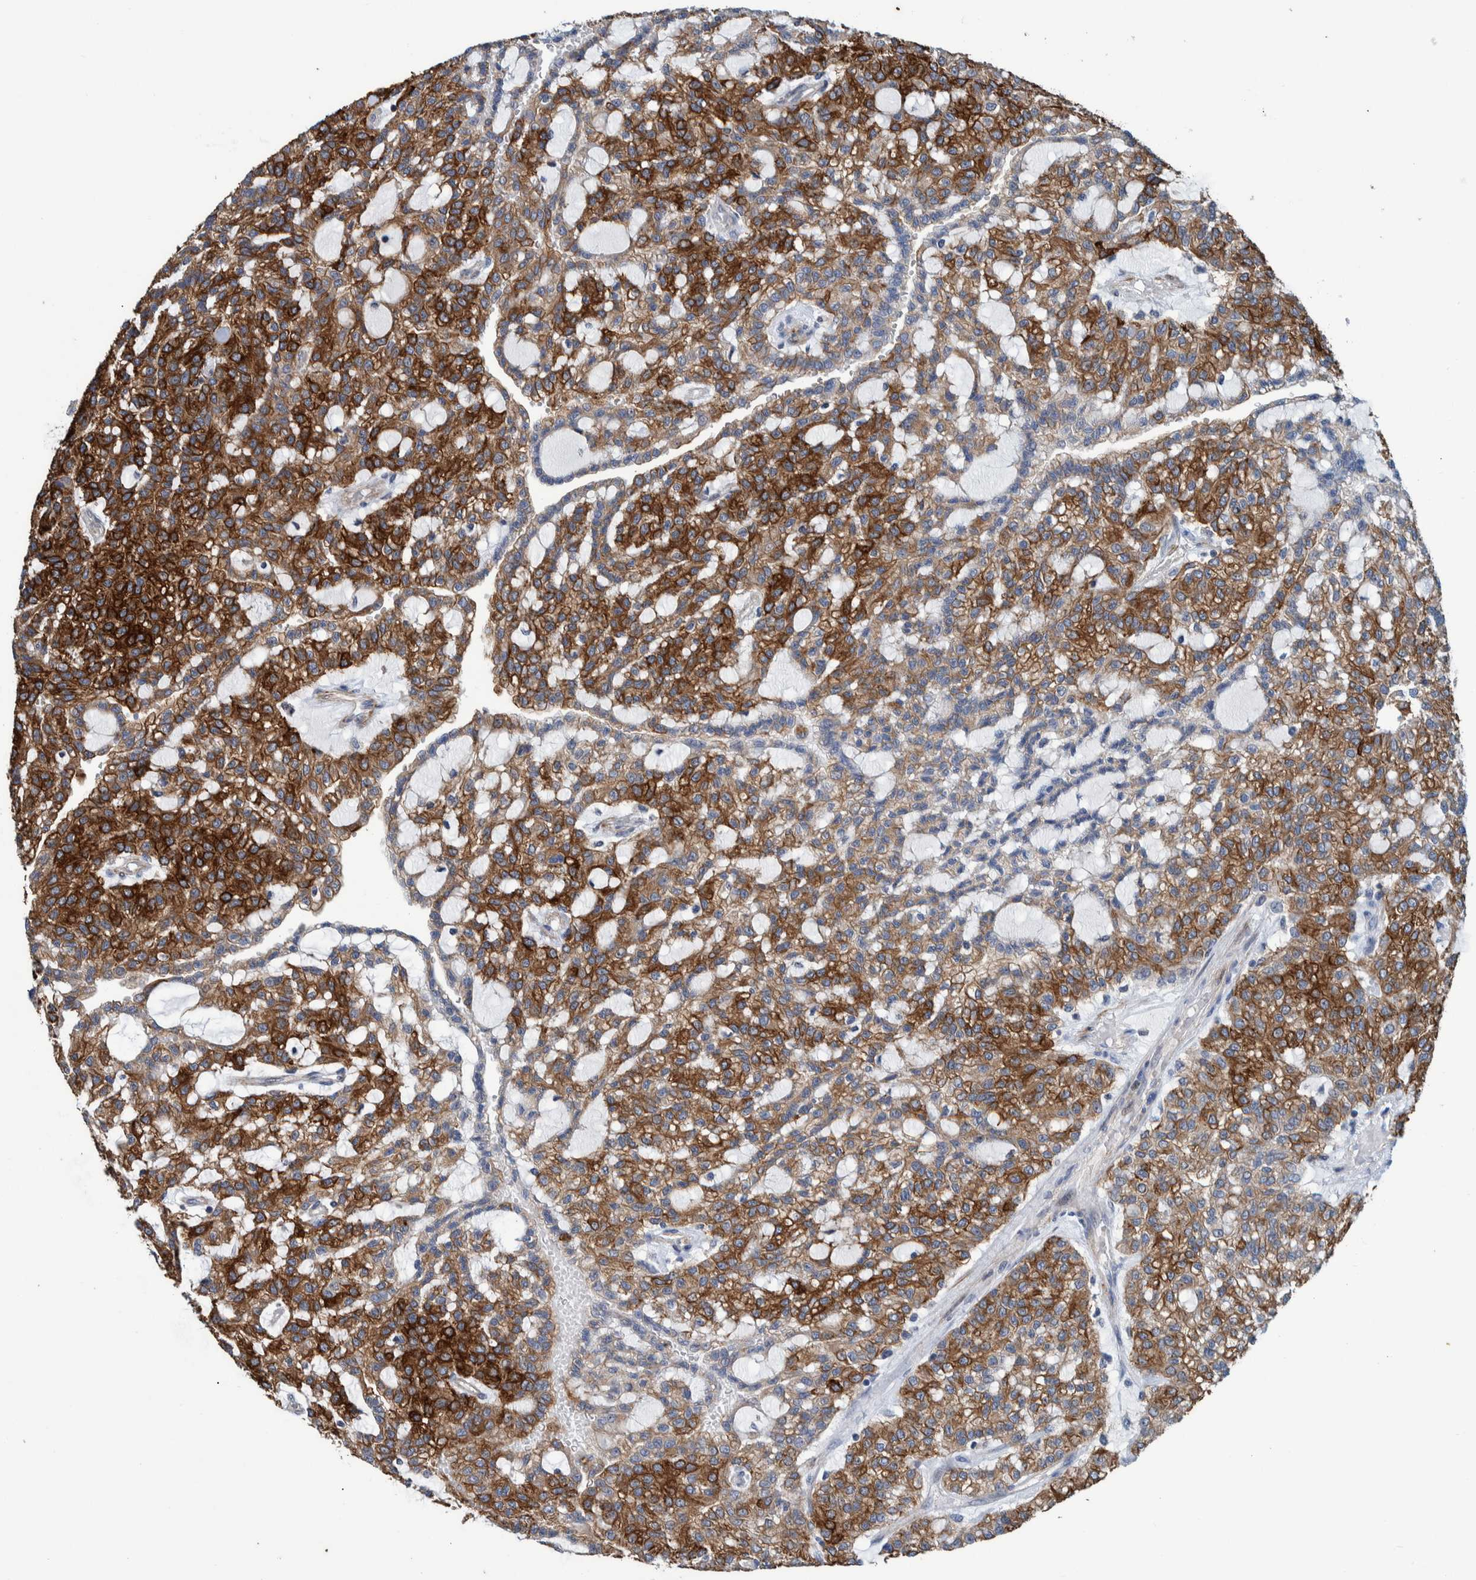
{"staining": {"intensity": "strong", "quantity": ">75%", "location": "cytoplasmic/membranous"}, "tissue": "renal cancer", "cell_type": "Tumor cells", "image_type": "cancer", "snomed": [{"axis": "morphology", "description": "Adenocarcinoma, NOS"}, {"axis": "topography", "description": "Kidney"}], "caption": "Approximately >75% of tumor cells in renal cancer (adenocarcinoma) display strong cytoplasmic/membranous protein positivity as visualized by brown immunohistochemical staining.", "gene": "MKS1", "patient": {"sex": "male", "age": 63}}